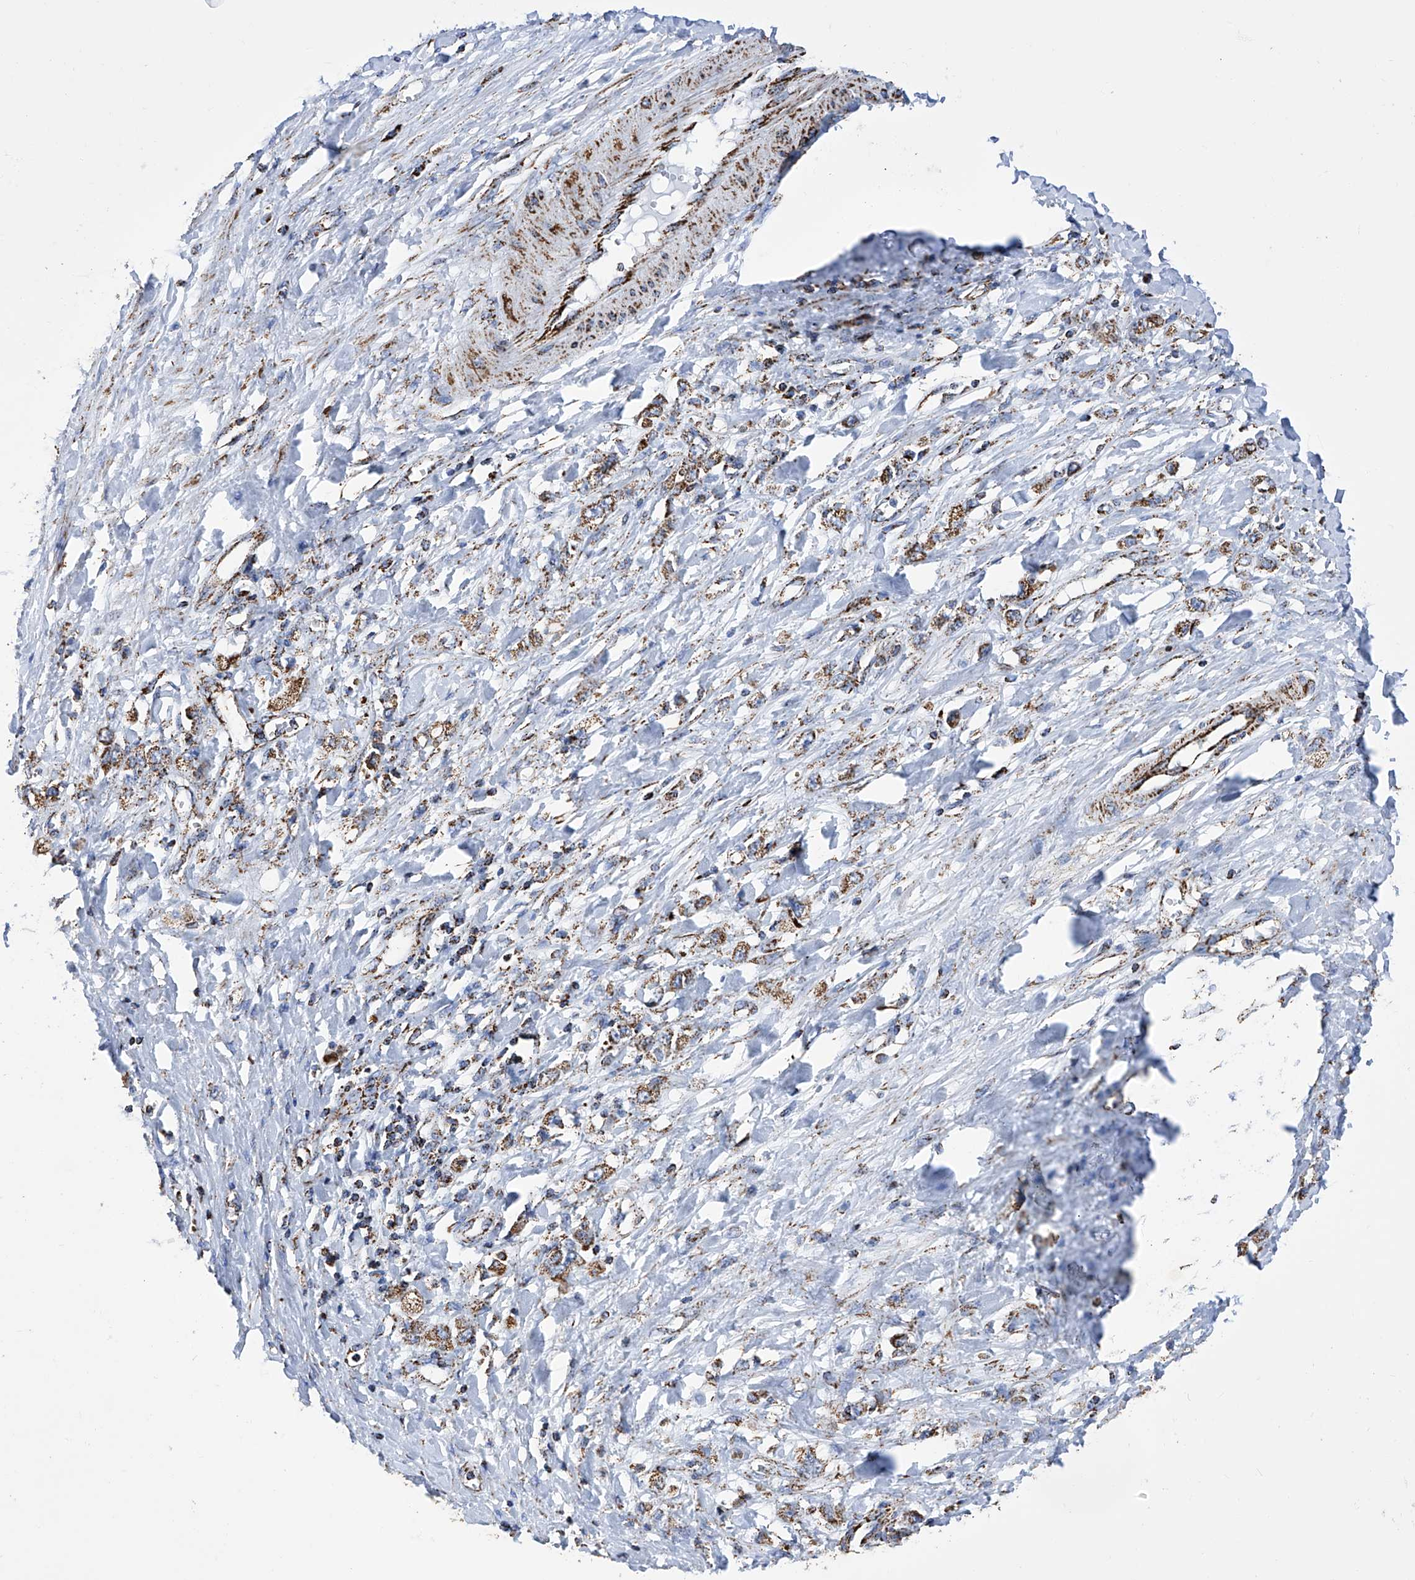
{"staining": {"intensity": "moderate", "quantity": ">75%", "location": "cytoplasmic/membranous"}, "tissue": "stomach cancer", "cell_type": "Tumor cells", "image_type": "cancer", "snomed": [{"axis": "morphology", "description": "Adenocarcinoma, NOS"}, {"axis": "topography", "description": "Stomach"}], "caption": "Immunohistochemistry (IHC) micrograph of stomach adenocarcinoma stained for a protein (brown), which demonstrates medium levels of moderate cytoplasmic/membranous staining in approximately >75% of tumor cells.", "gene": "ATP5PF", "patient": {"sex": "female", "age": 76}}